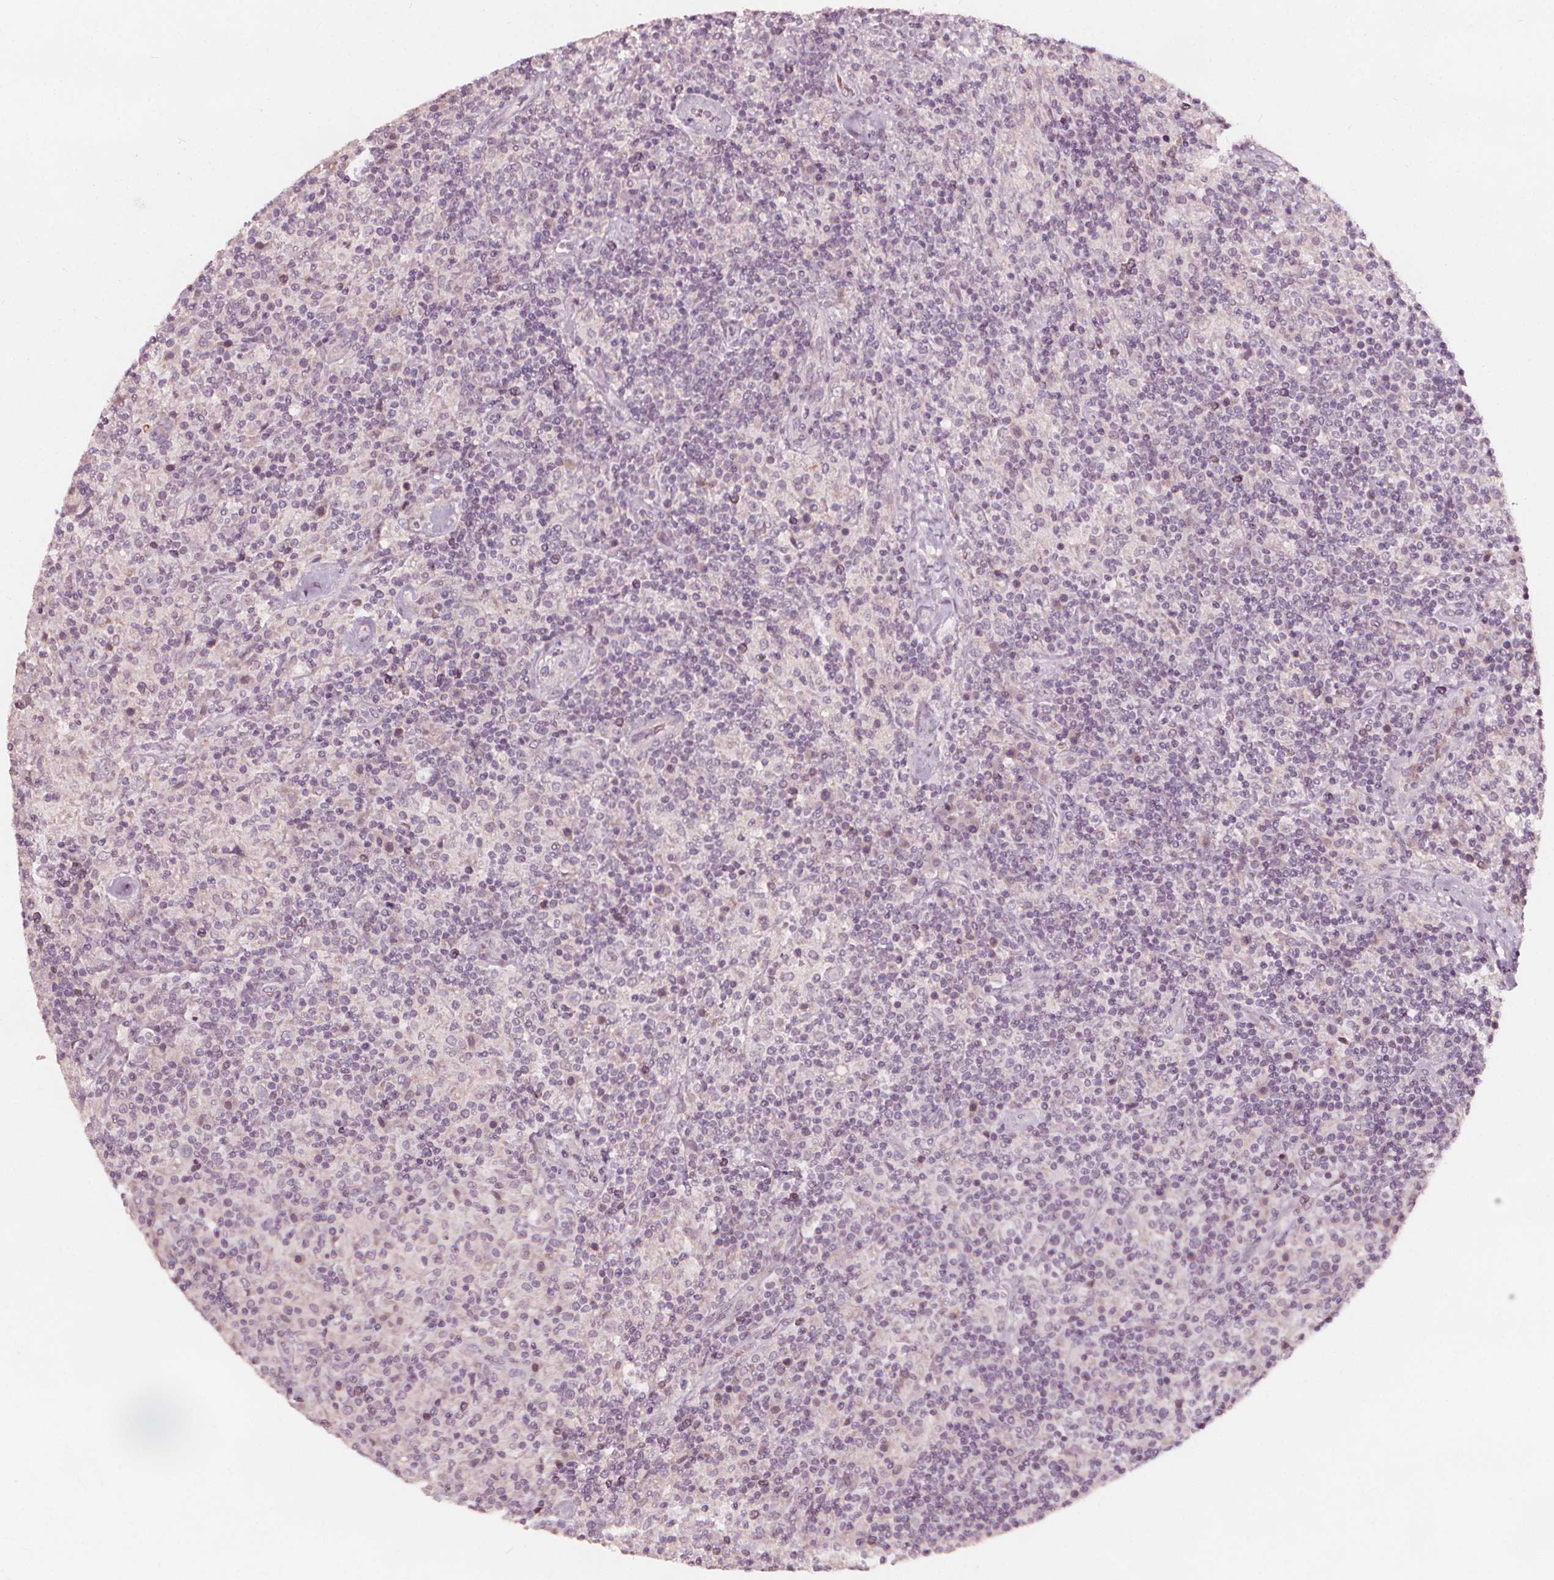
{"staining": {"intensity": "negative", "quantity": "none", "location": "none"}, "tissue": "lymphoma", "cell_type": "Tumor cells", "image_type": "cancer", "snomed": [{"axis": "morphology", "description": "Hodgkin's disease, NOS"}, {"axis": "topography", "description": "Lymph node"}], "caption": "Immunohistochemistry image of neoplastic tissue: lymphoma stained with DAB reveals no significant protein expression in tumor cells. (DAB (3,3'-diaminobenzidine) immunohistochemistry (IHC) visualized using brightfield microscopy, high magnification).", "gene": "NPC1L1", "patient": {"sex": "male", "age": 70}}